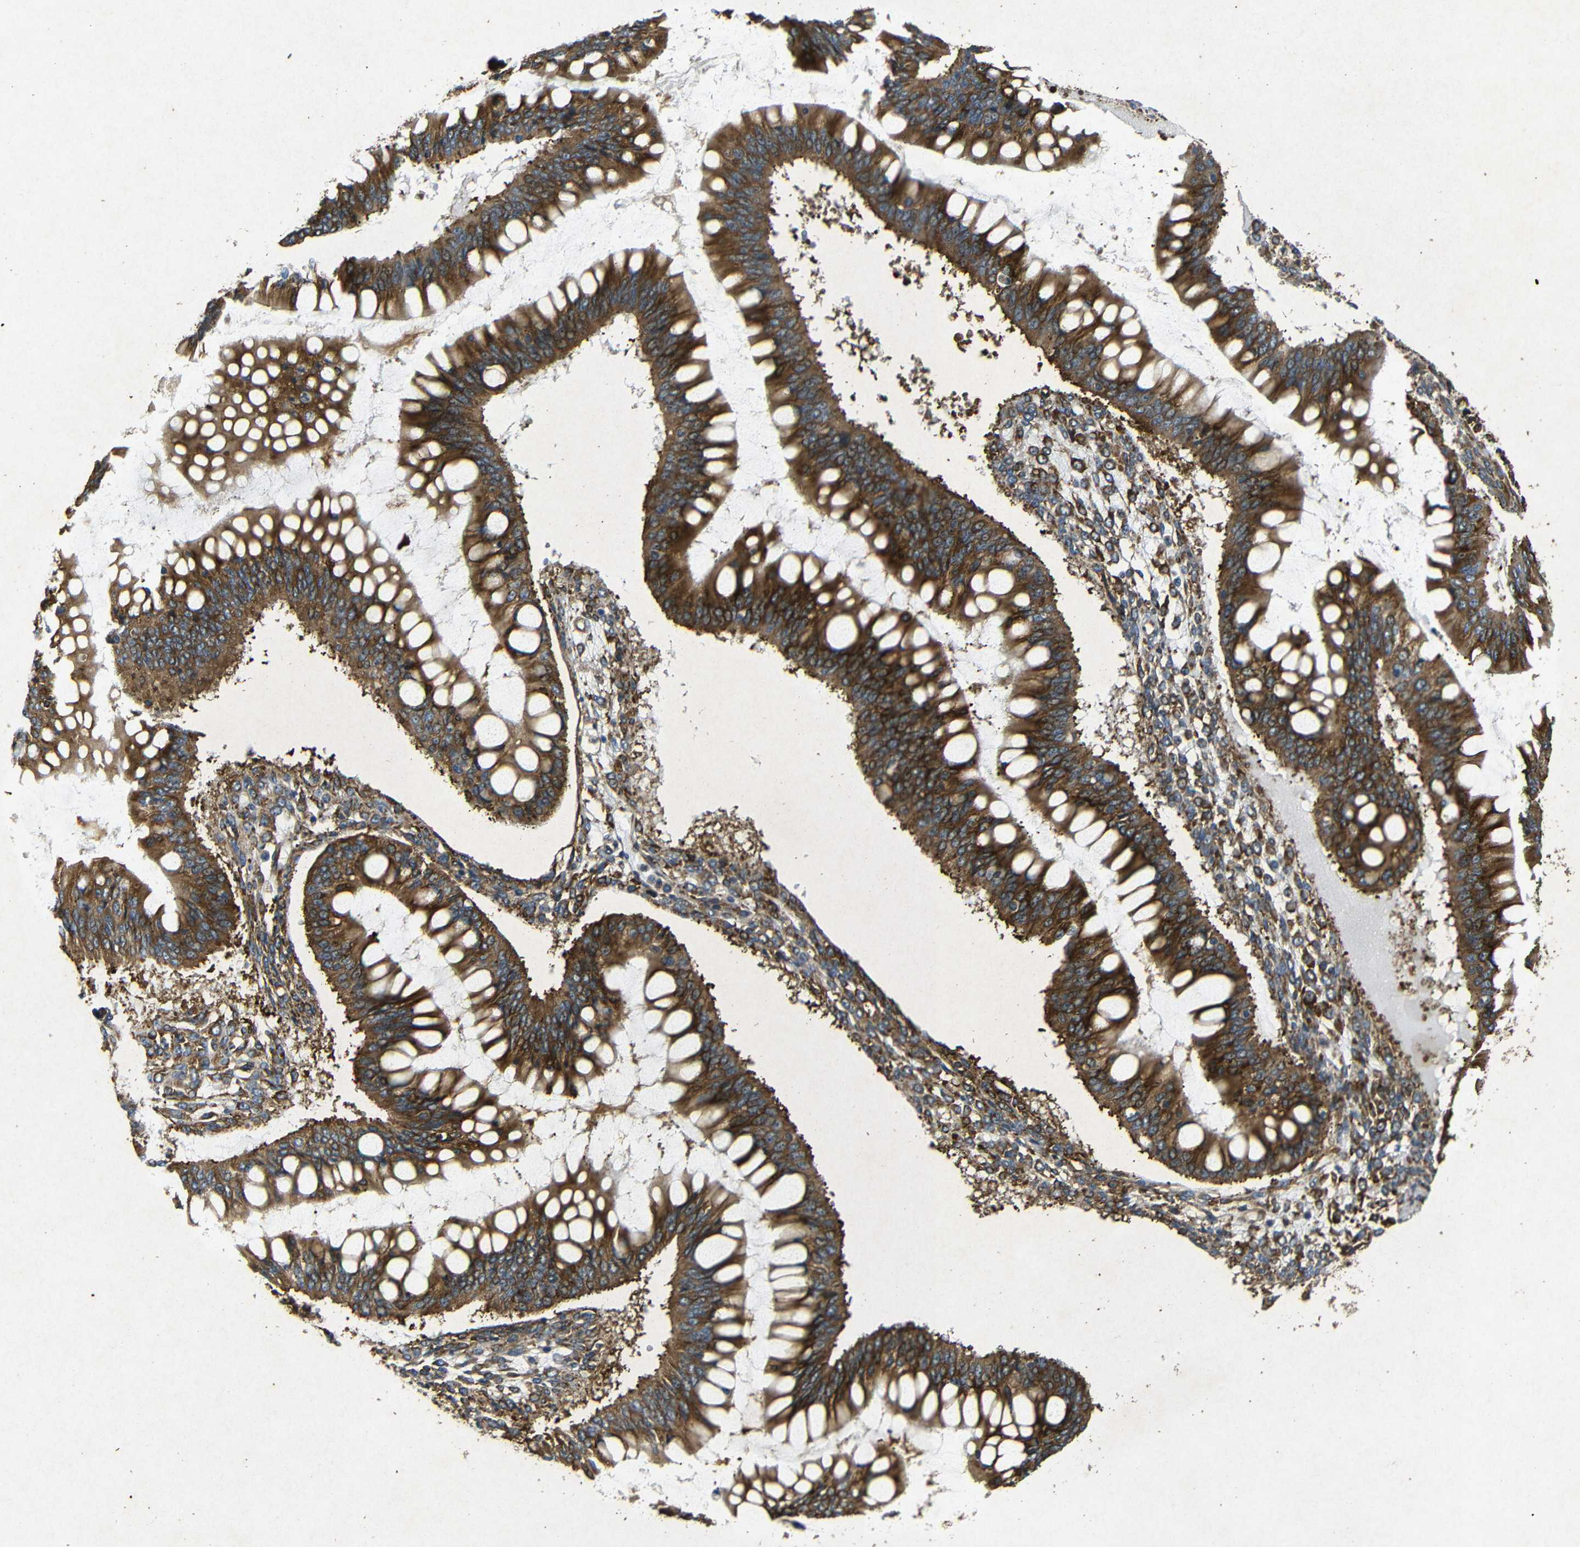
{"staining": {"intensity": "strong", "quantity": ">75%", "location": "cytoplasmic/membranous"}, "tissue": "ovarian cancer", "cell_type": "Tumor cells", "image_type": "cancer", "snomed": [{"axis": "morphology", "description": "Cystadenocarcinoma, mucinous, NOS"}, {"axis": "topography", "description": "Ovary"}], "caption": "Human ovarian cancer (mucinous cystadenocarcinoma) stained for a protein (brown) demonstrates strong cytoplasmic/membranous positive positivity in approximately >75% of tumor cells.", "gene": "BTF3", "patient": {"sex": "female", "age": 73}}